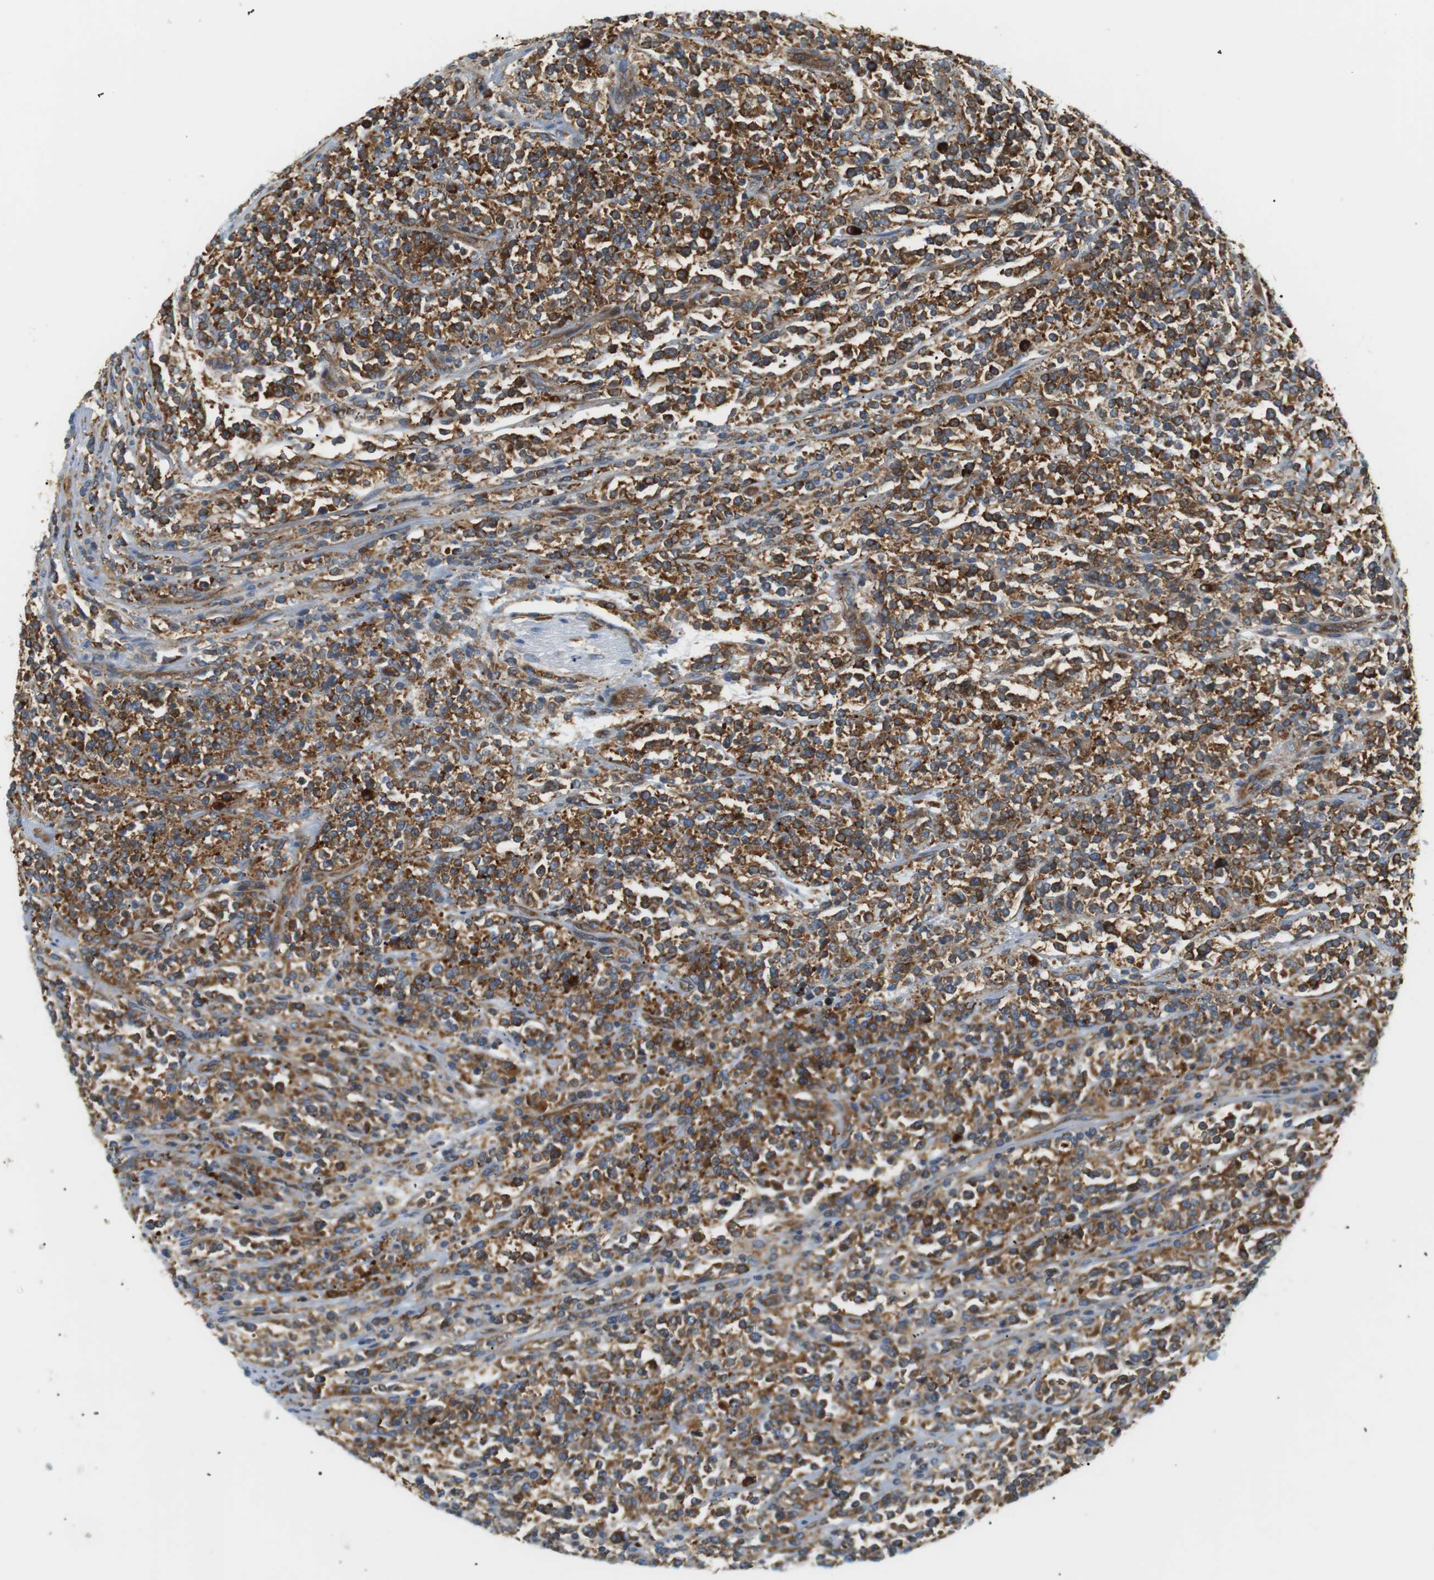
{"staining": {"intensity": "strong", "quantity": ">75%", "location": "cytoplasmic/membranous"}, "tissue": "lymphoma", "cell_type": "Tumor cells", "image_type": "cancer", "snomed": [{"axis": "morphology", "description": "Malignant lymphoma, non-Hodgkin's type, High grade"}, {"axis": "topography", "description": "Soft tissue"}], "caption": "IHC micrograph of neoplastic tissue: lymphoma stained using immunohistochemistry (IHC) reveals high levels of strong protein expression localized specifically in the cytoplasmic/membranous of tumor cells, appearing as a cytoplasmic/membranous brown color.", "gene": "TMEM200A", "patient": {"sex": "male", "age": 18}}